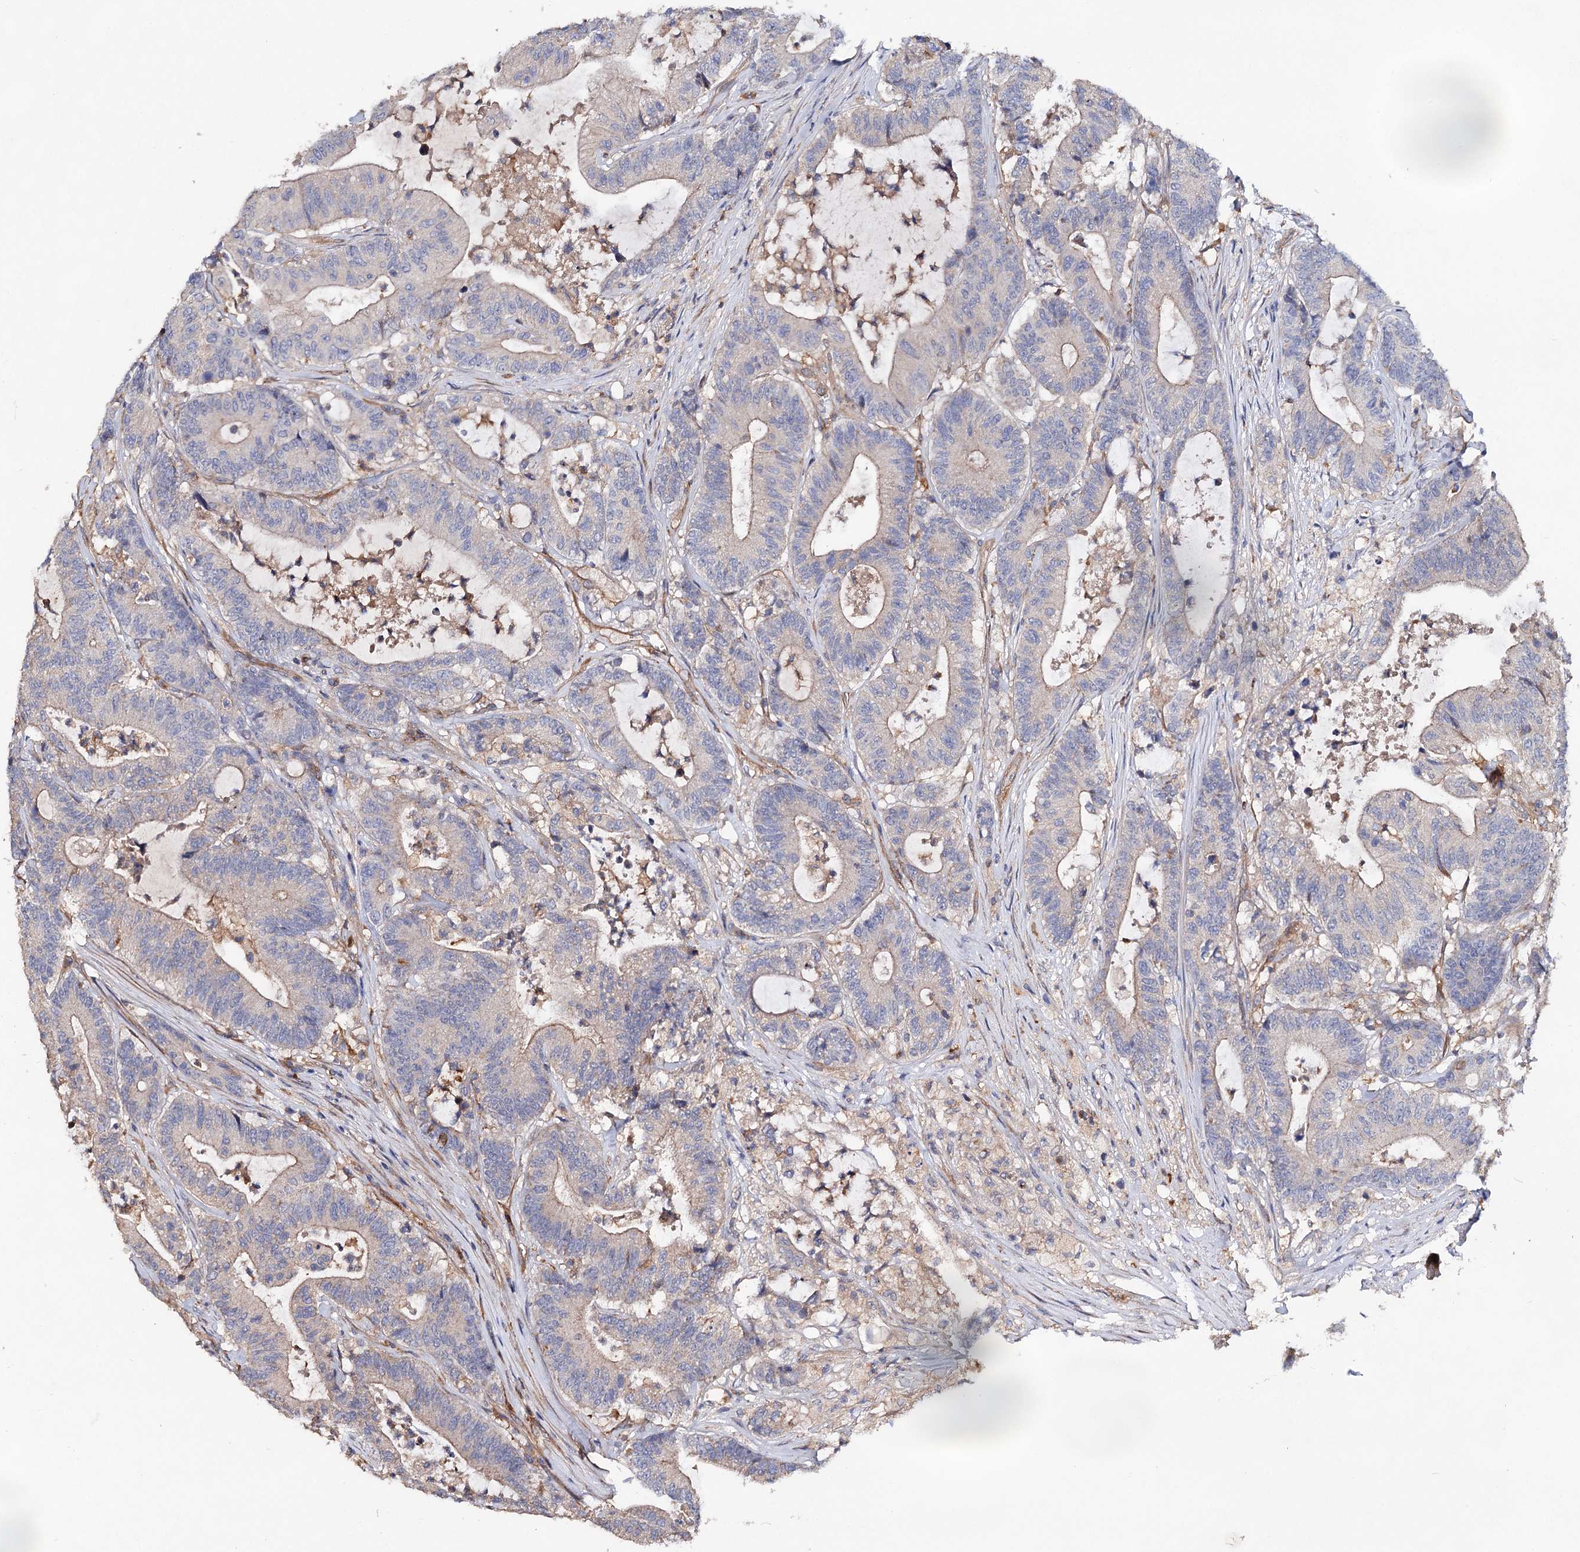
{"staining": {"intensity": "weak", "quantity": "<25%", "location": "cytoplasmic/membranous"}, "tissue": "colorectal cancer", "cell_type": "Tumor cells", "image_type": "cancer", "snomed": [{"axis": "morphology", "description": "Adenocarcinoma, NOS"}, {"axis": "topography", "description": "Colon"}], "caption": "Immunohistochemistry (IHC) histopathology image of neoplastic tissue: colorectal cancer stained with DAB (3,3'-diaminobenzidine) displays no significant protein expression in tumor cells.", "gene": "CSAD", "patient": {"sex": "female", "age": 84}}